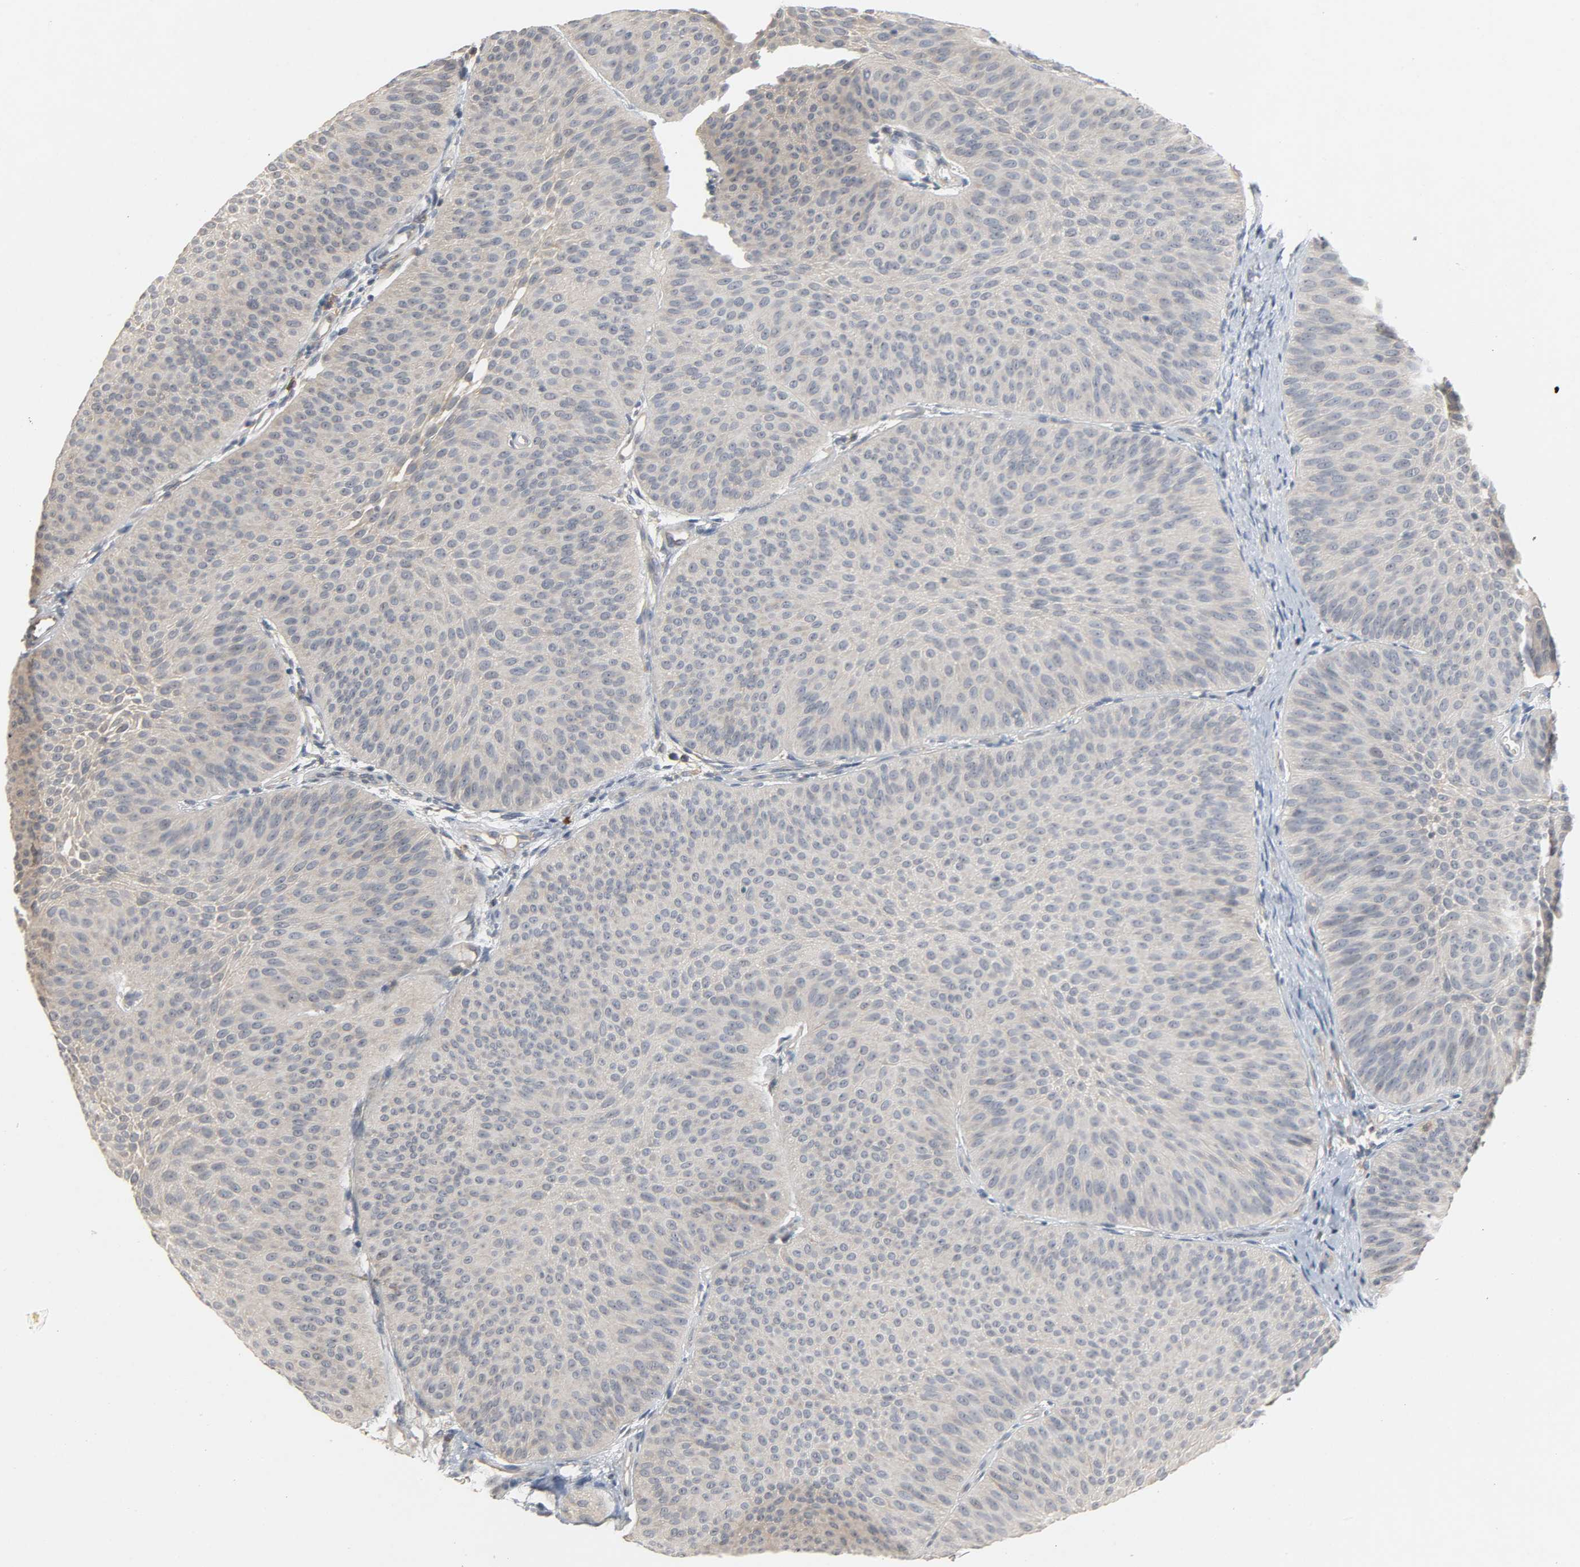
{"staining": {"intensity": "weak", "quantity": "<25%", "location": "cytoplasmic/membranous"}, "tissue": "urothelial cancer", "cell_type": "Tumor cells", "image_type": "cancer", "snomed": [{"axis": "morphology", "description": "Urothelial carcinoma, Low grade"}, {"axis": "topography", "description": "Urinary bladder"}], "caption": "An immunohistochemistry (IHC) micrograph of urothelial carcinoma (low-grade) is shown. There is no staining in tumor cells of urothelial carcinoma (low-grade). (Immunohistochemistry (ihc), brightfield microscopy, high magnification).", "gene": "CD4", "patient": {"sex": "female", "age": 60}}